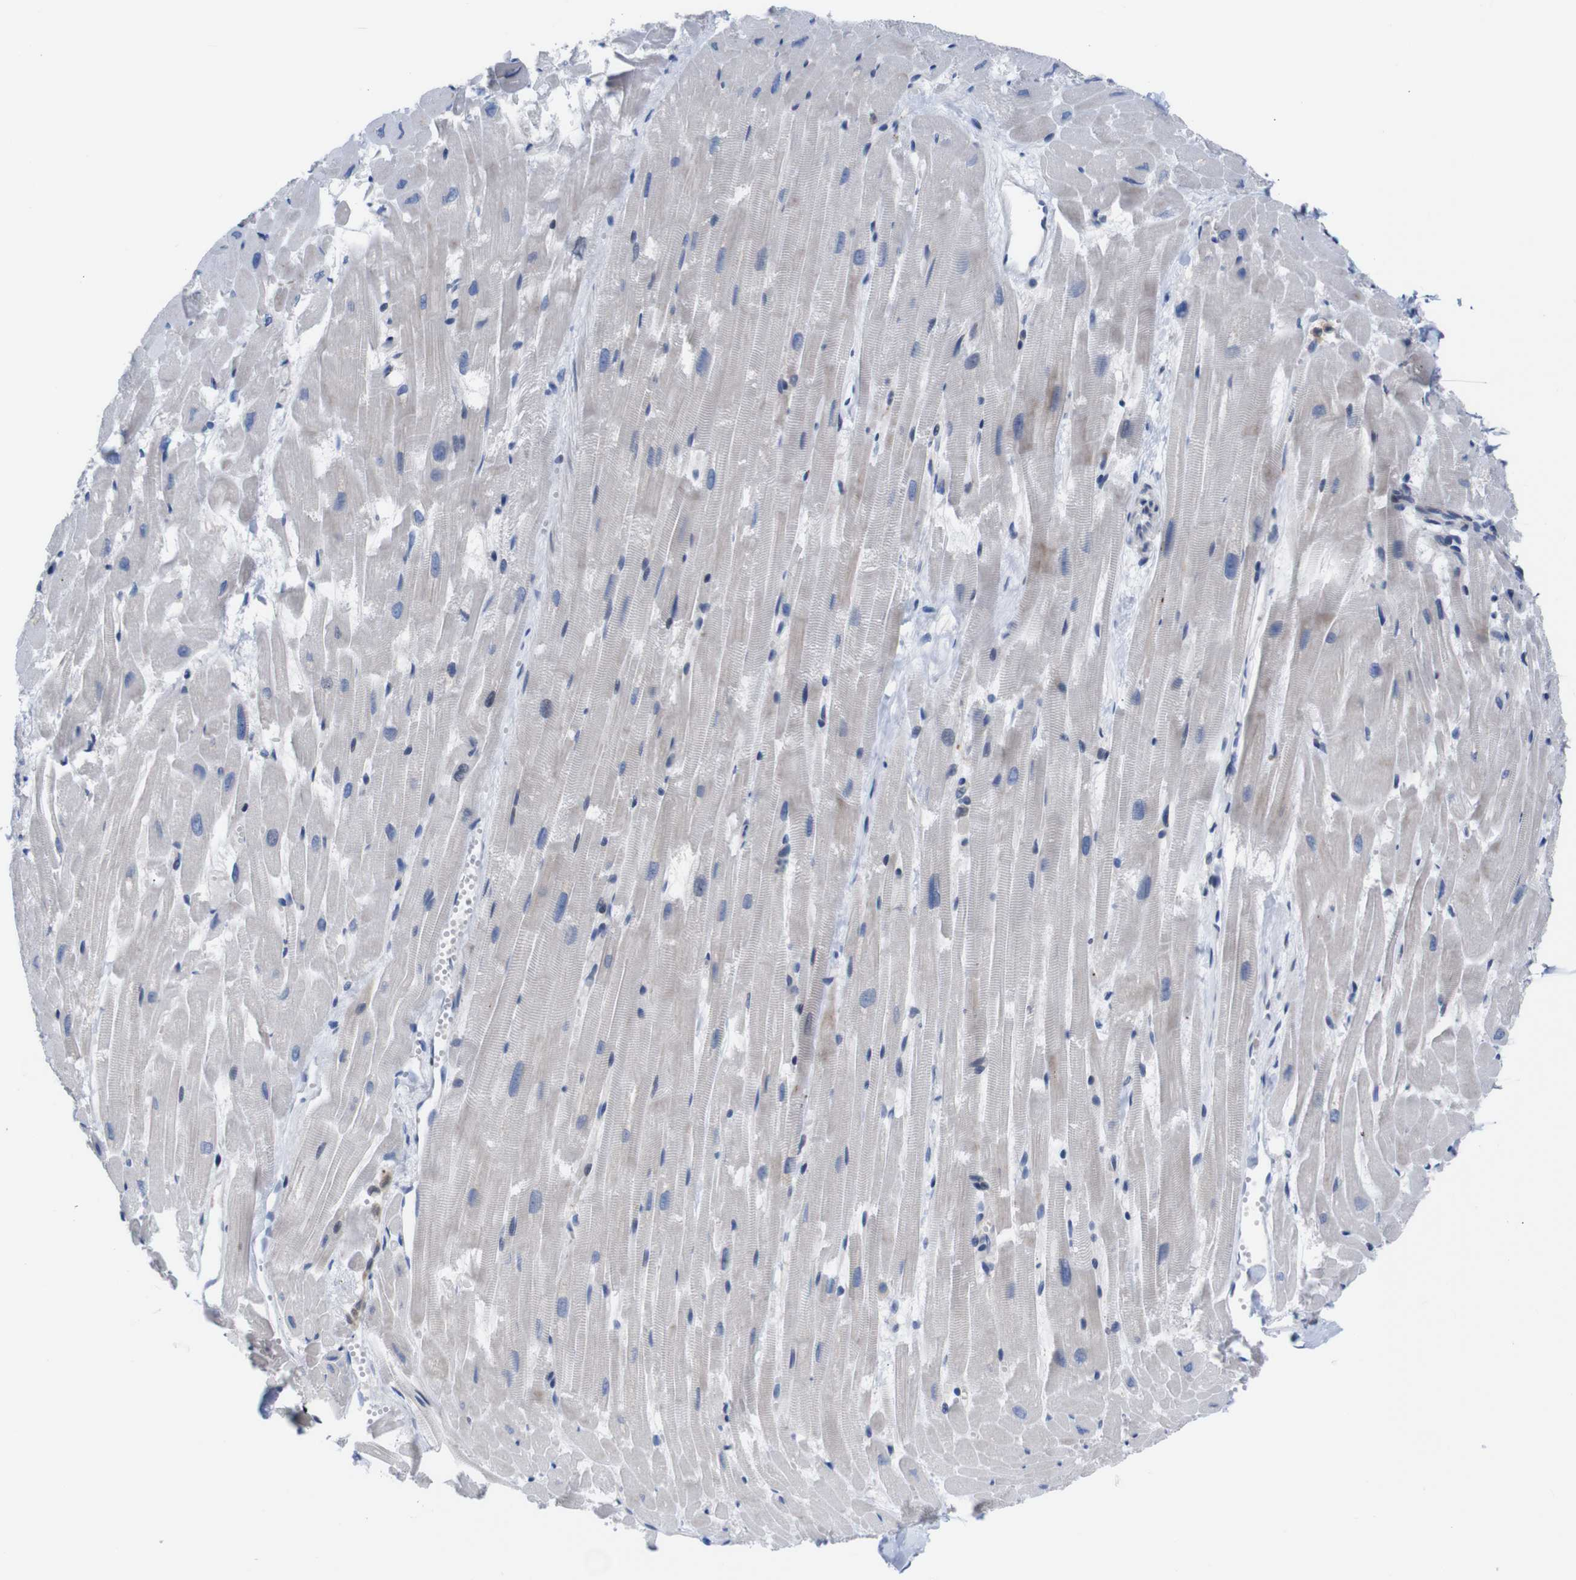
{"staining": {"intensity": "negative", "quantity": "none", "location": "none"}, "tissue": "heart muscle", "cell_type": "Cardiomyocytes", "image_type": "normal", "snomed": [{"axis": "morphology", "description": "Normal tissue, NOS"}, {"axis": "topography", "description": "Heart"}], "caption": "Immunohistochemistry (IHC) photomicrograph of benign heart muscle: human heart muscle stained with DAB demonstrates no significant protein staining in cardiomyocytes. (Immunohistochemistry, brightfield microscopy, high magnification).", "gene": "PTPN1", "patient": {"sex": "female", "age": 19}}